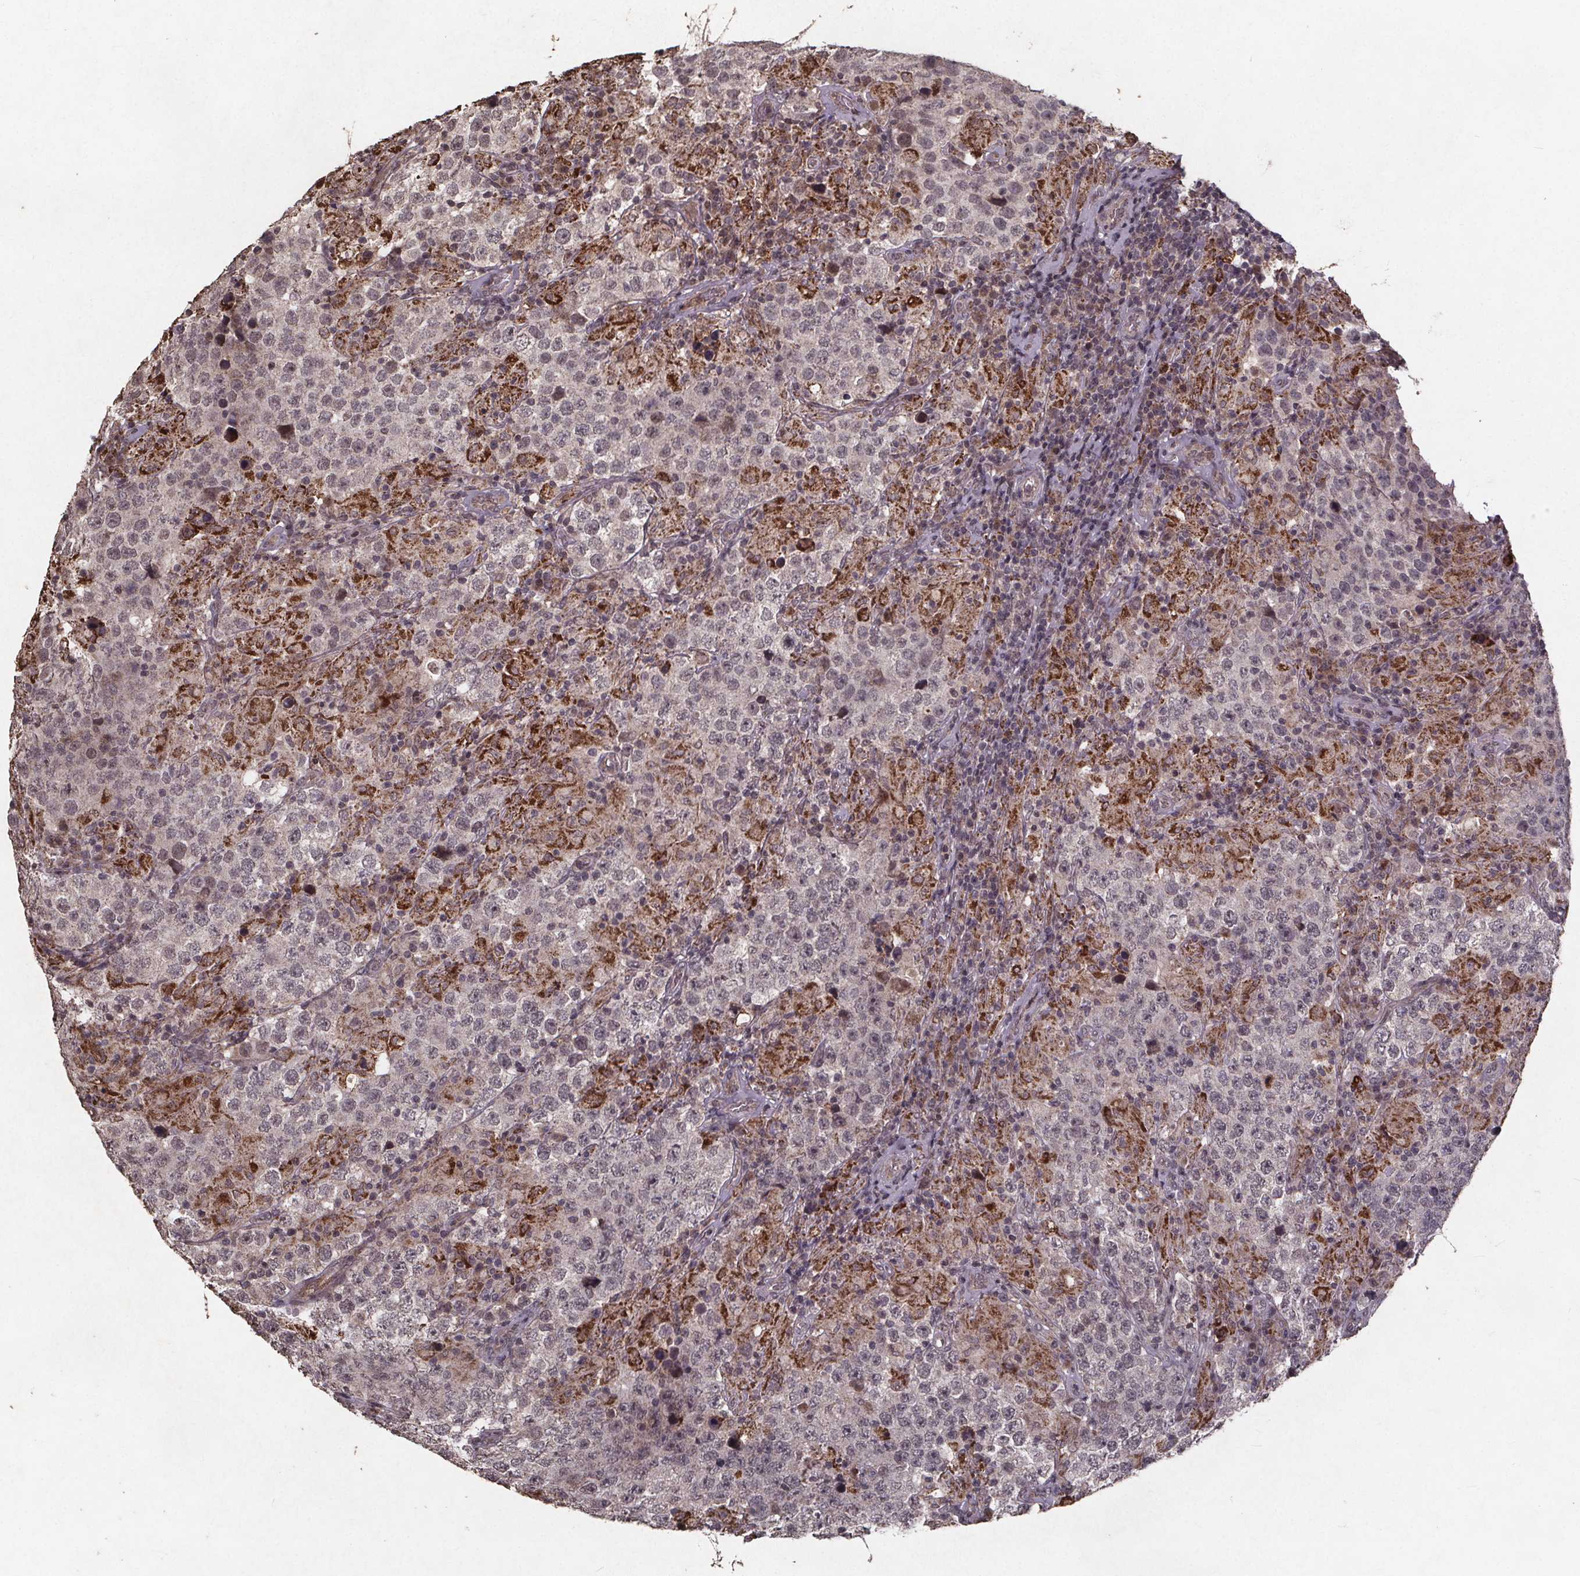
{"staining": {"intensity": "negative", "quantity": "none", "location": "none"}, "tissue": "testis cancer", "cell_type": "Tumor cells", "image_type": "cancer", "snomed": [{"axis": "morphology", "description": "Seminoma, NOS"}, {"axis": "morphology", "description": "Carcinoma, Embryonal, NOS"}, {"axis": "topography", "description": "Testis"}], "caption": "A high-resolution image shows immunohistochemistry staining of testis cancer, which shows no significant staining in tumor cells.", "gene": "GPX3", "patient": {"sex": "male", "age": 41}}